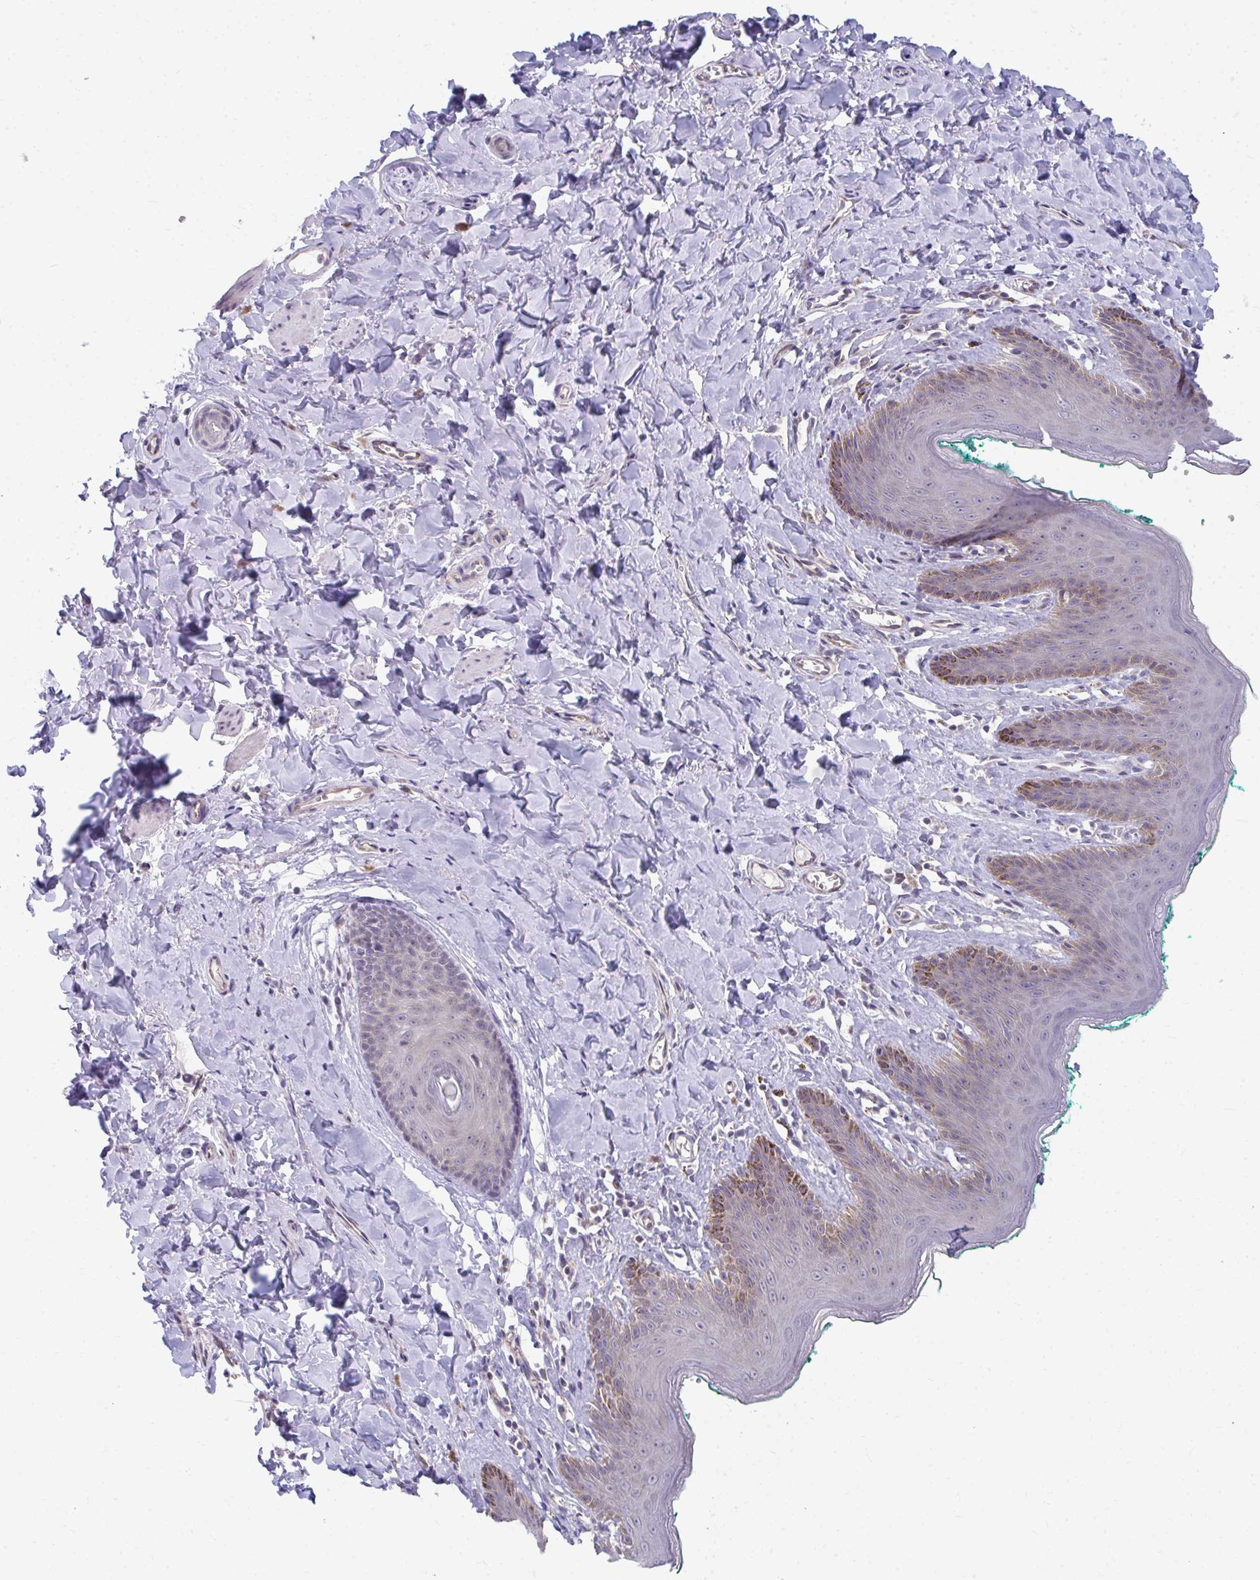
{"staining": {"intensity": "negative", "quantity": "none", "location": "none"}, "tissue": "skin", "cell_type": "Epidermal cells", "image_type": "normal", "snomed": [{"axis": "morphology", "description": "Normal tissue, NOS"}, {"axis": "topography", "description": "Vulva"}, {"axis": "topography", "description": "Peripheral nerve tissue"}], "caption": "Immunohistochemical staining of unremarkable human skin exhibits no significant expression in epidermal cells.", "gene": "MROH8", "patient": {"sex": "female", "age": 66}}